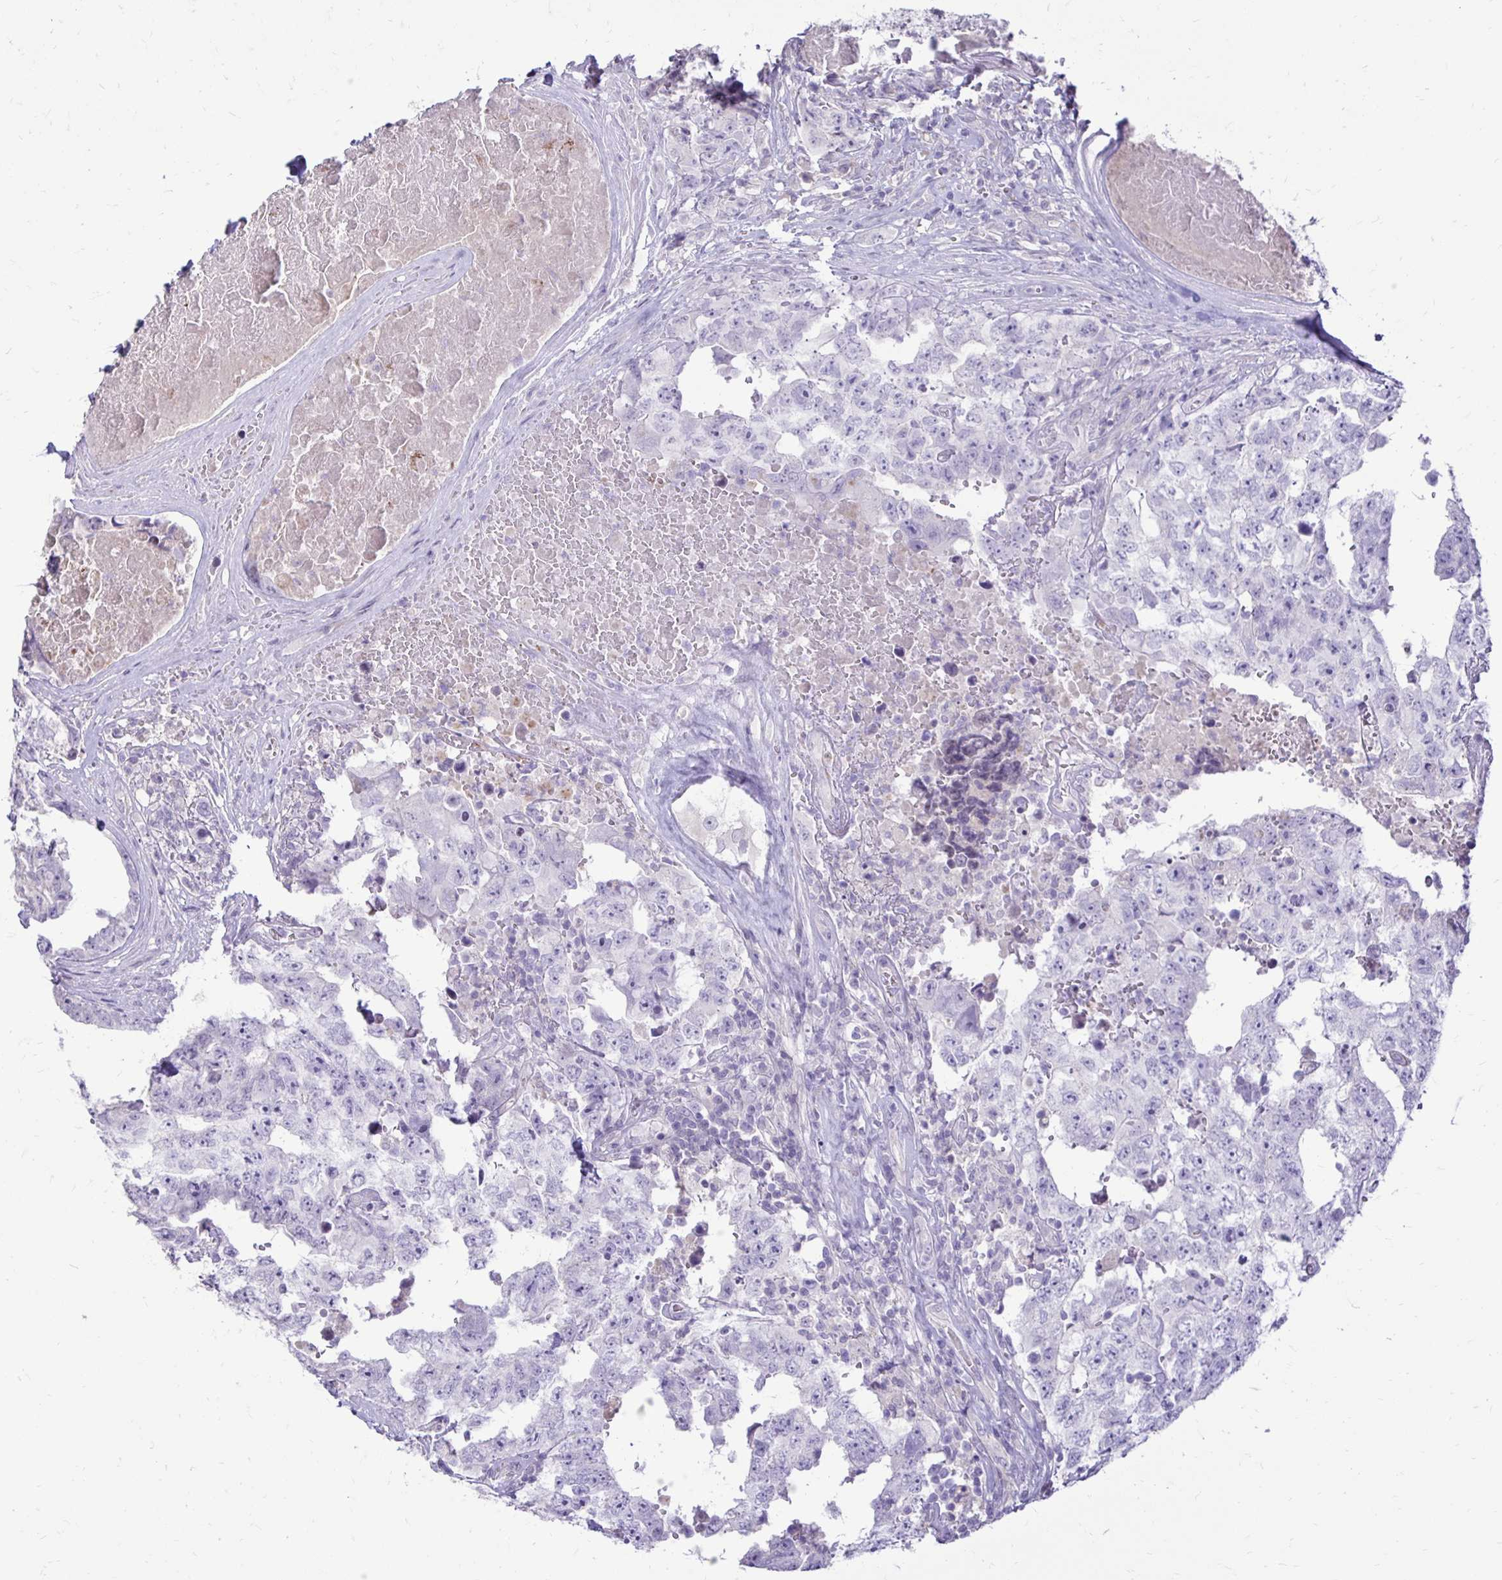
{"staining": {"intensity": "negative", "quantity": "none", "location": "none"}, "tissue": "testis cancer", "cell_type": "Tumor cells", "image_type": "cancer", "snomed": [{"axis": "morphology", "description": "Normal tissue, NOS"}, {"axis": "morphology", "description": "Carcinoma, Embryonal, NOS"}, {"axis": "topography", "description": "Testis"}, {"axis": "topography", "description": "Epididymis"}], "caption": "Immunohistochemistry (IHC) of human testis cancer (embryonal carcinoma) displays no positivity in tumor cells.", "gene": "GAS2", "patient": {"sex": "male", "age": 25}}